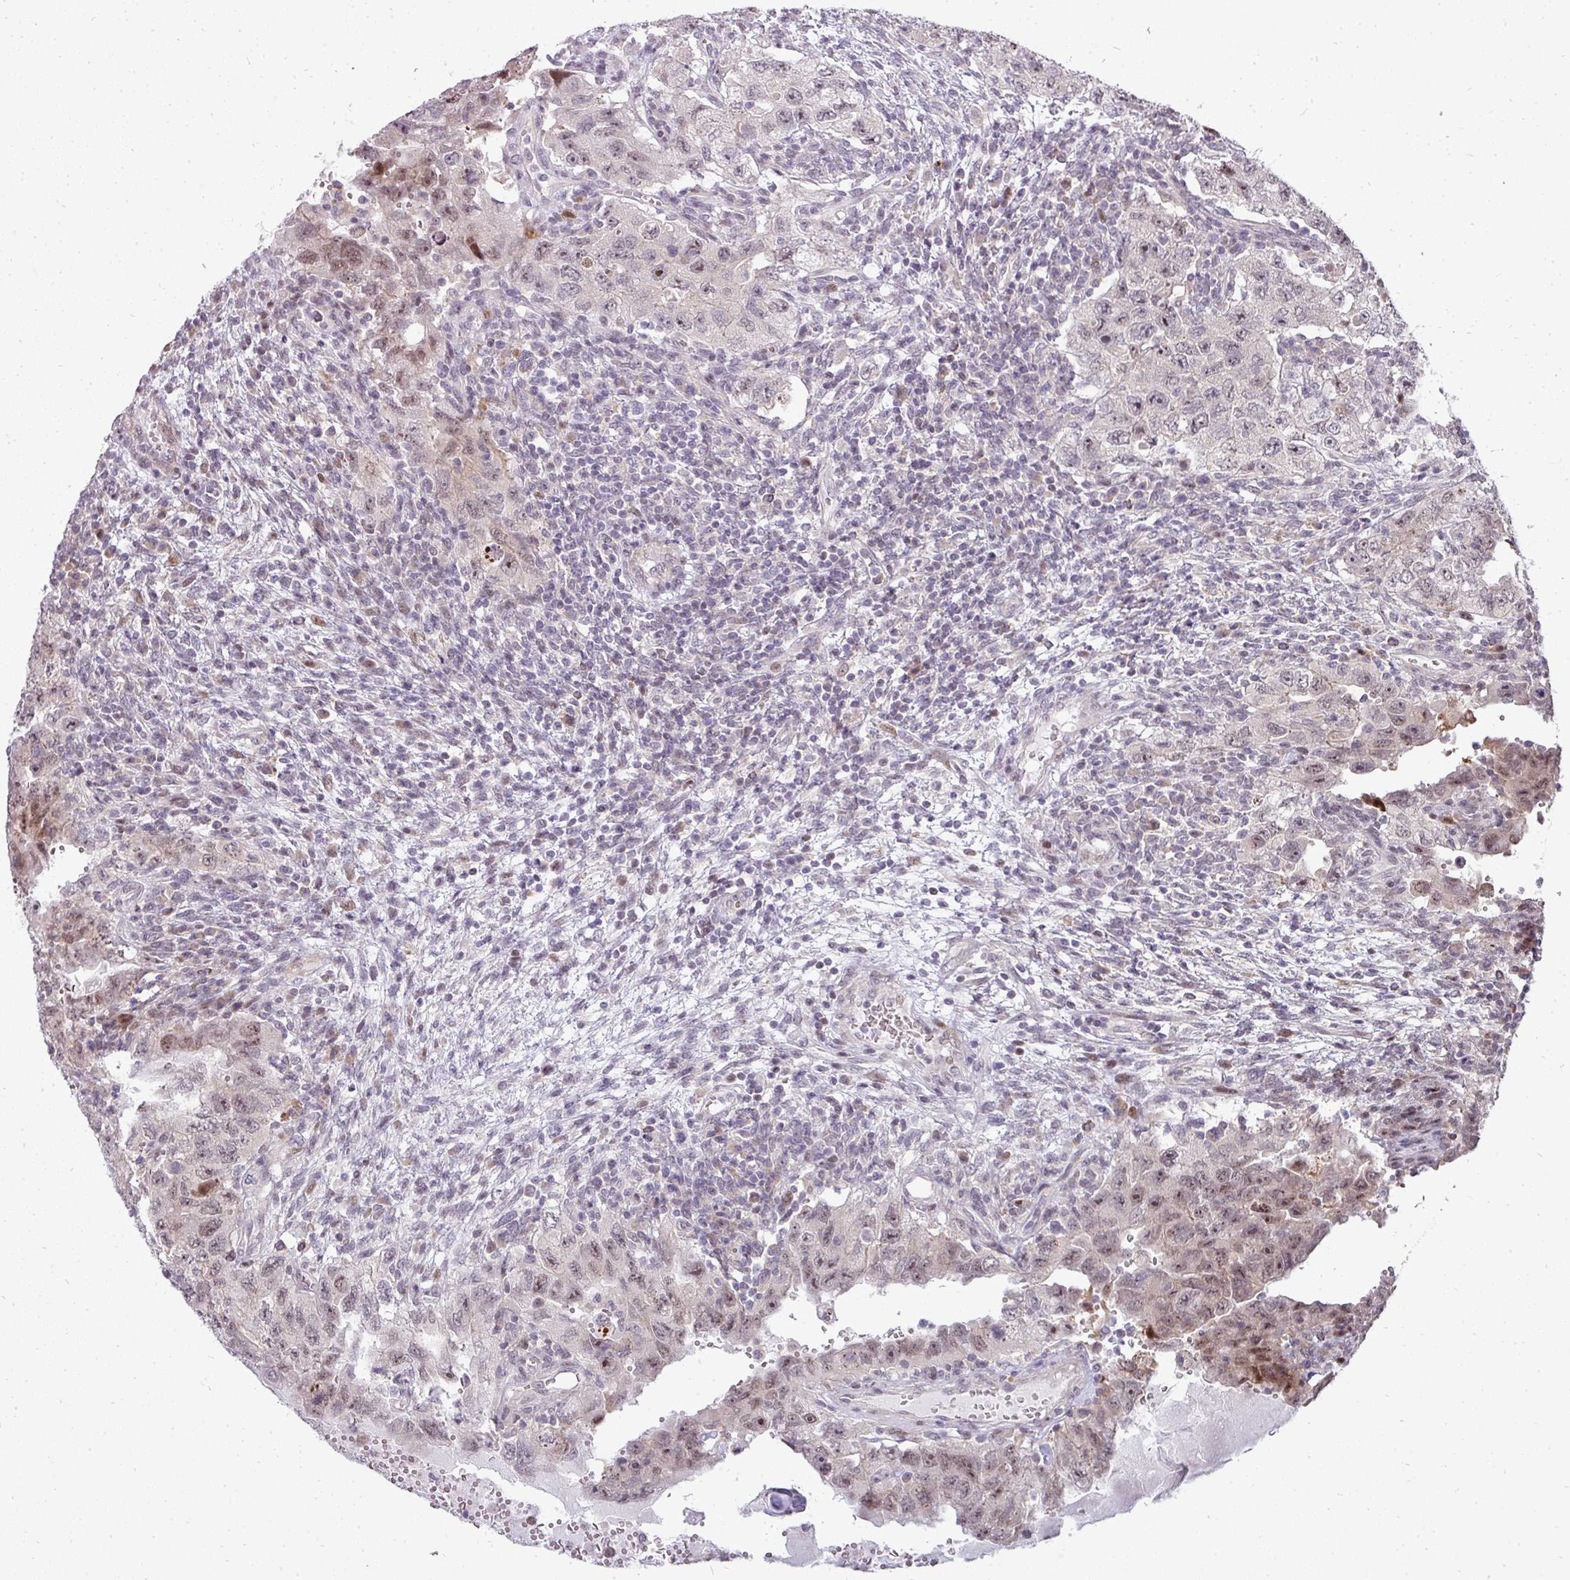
{"staining": {"intensity": "moderate", "quantity": "25%-75%", "location": "nuclear"}, "tissue": "testis cancer", "cell_type": "Tumor cells", "image_type": "cancer", "snomed": [{"axis": "morphology", "description": "Carcinoma, Embryonal, NOS"}, {"axis": "topography", "description": "Testis"}], "caption": "Immunohistochemistry (IHC) image of testis cancer (embryonal carcinoma) stained for a protein (brown), which reveals medium levels of moderate nuclear positivity in about 25%-75% of tumor cells.", "gene": "PATZ1", "patient": {"sex": "male", "age": 26}}